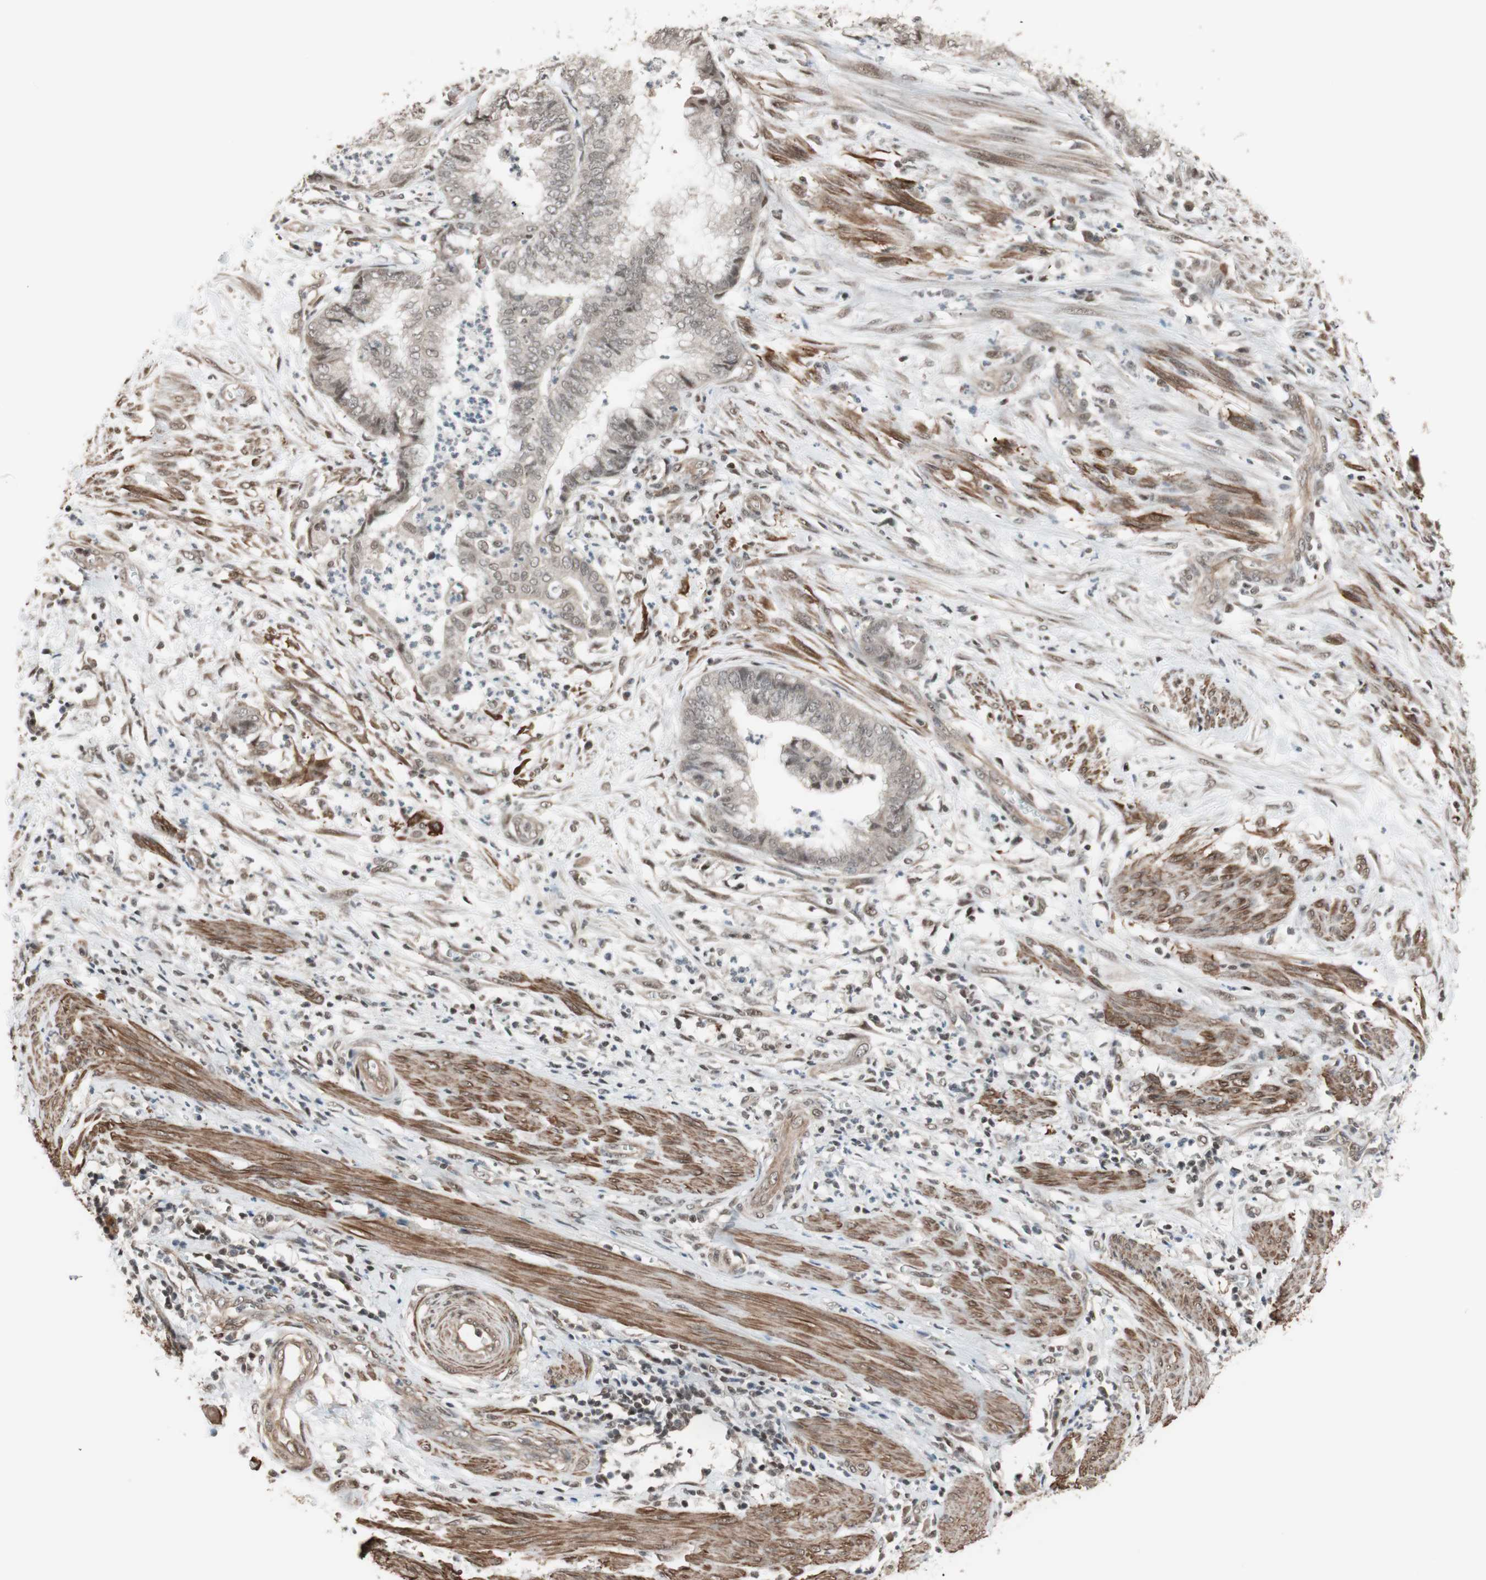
{"staining": {"intensity": "weak", "quantity": "<25%", "location": "cytoplasmic/membranous"}, "tissue": "endometrial cancer", "cell_type": "Tumor cells", "image_type": "cancer", "snomed": [{"axis": "morphology", "description": "Necrosis, NOS"}, {"axis": "morphology", "description": "Adenocarcinoma, NOS"}, {"axis": "topography", "description": "Endometrium"}], "caption": "This image is of adenocarcinoma (endometrial) stained with immunohistochemistry to label a protein in brown with the nuclei are counter-stained blue. There is no expression in tumor cells.", "gene": "DRAP1", "patient": {"sex": "female", "age": 79}}